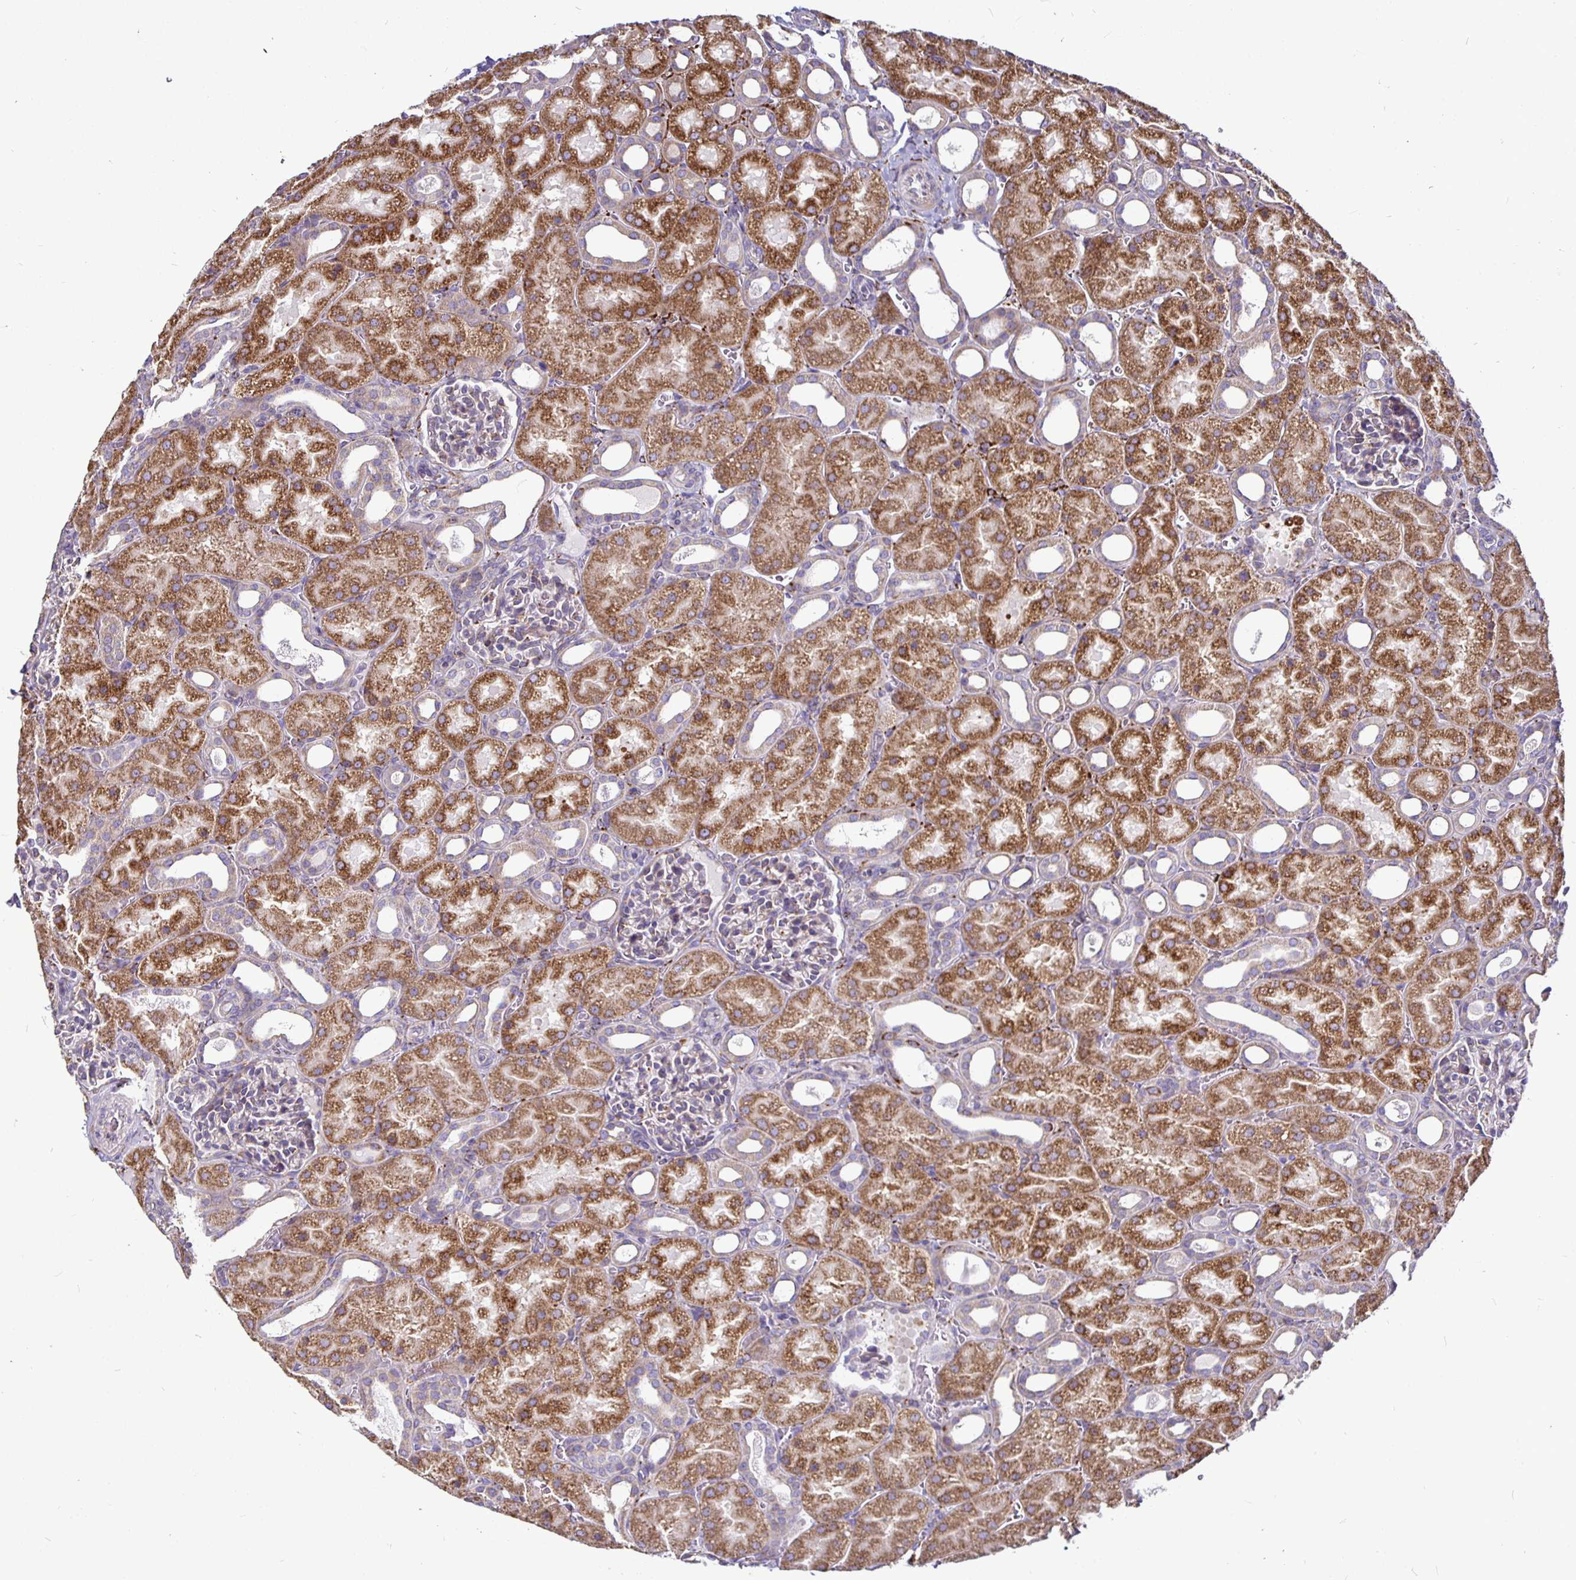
{"staining": {"intensity": "strong", "quantity": "<25%", "location": "cytoplasmic/membranous"}, "tissue": "kidney", "cell_type": "Cells in glomeruli", "image_type": "normal", "snomed": [{"axis": "morphology", "description": "Normal tissue, NOS"}, {"axis": "topography", "description": "Kidney"}], "caption": "Immunohistochemical staining of normal human kidney demonstrates <25% levels of strong cytoplasmic/membranous protein staining in approximately <25% of cells in glomeruli. The staining is performed using DAB brown chromogen to label protein expression. The nuclei are counter-stained blue using hematoxylin.", "gene": "P4HA2", "patient": {"sex": "male", "age": 2}}